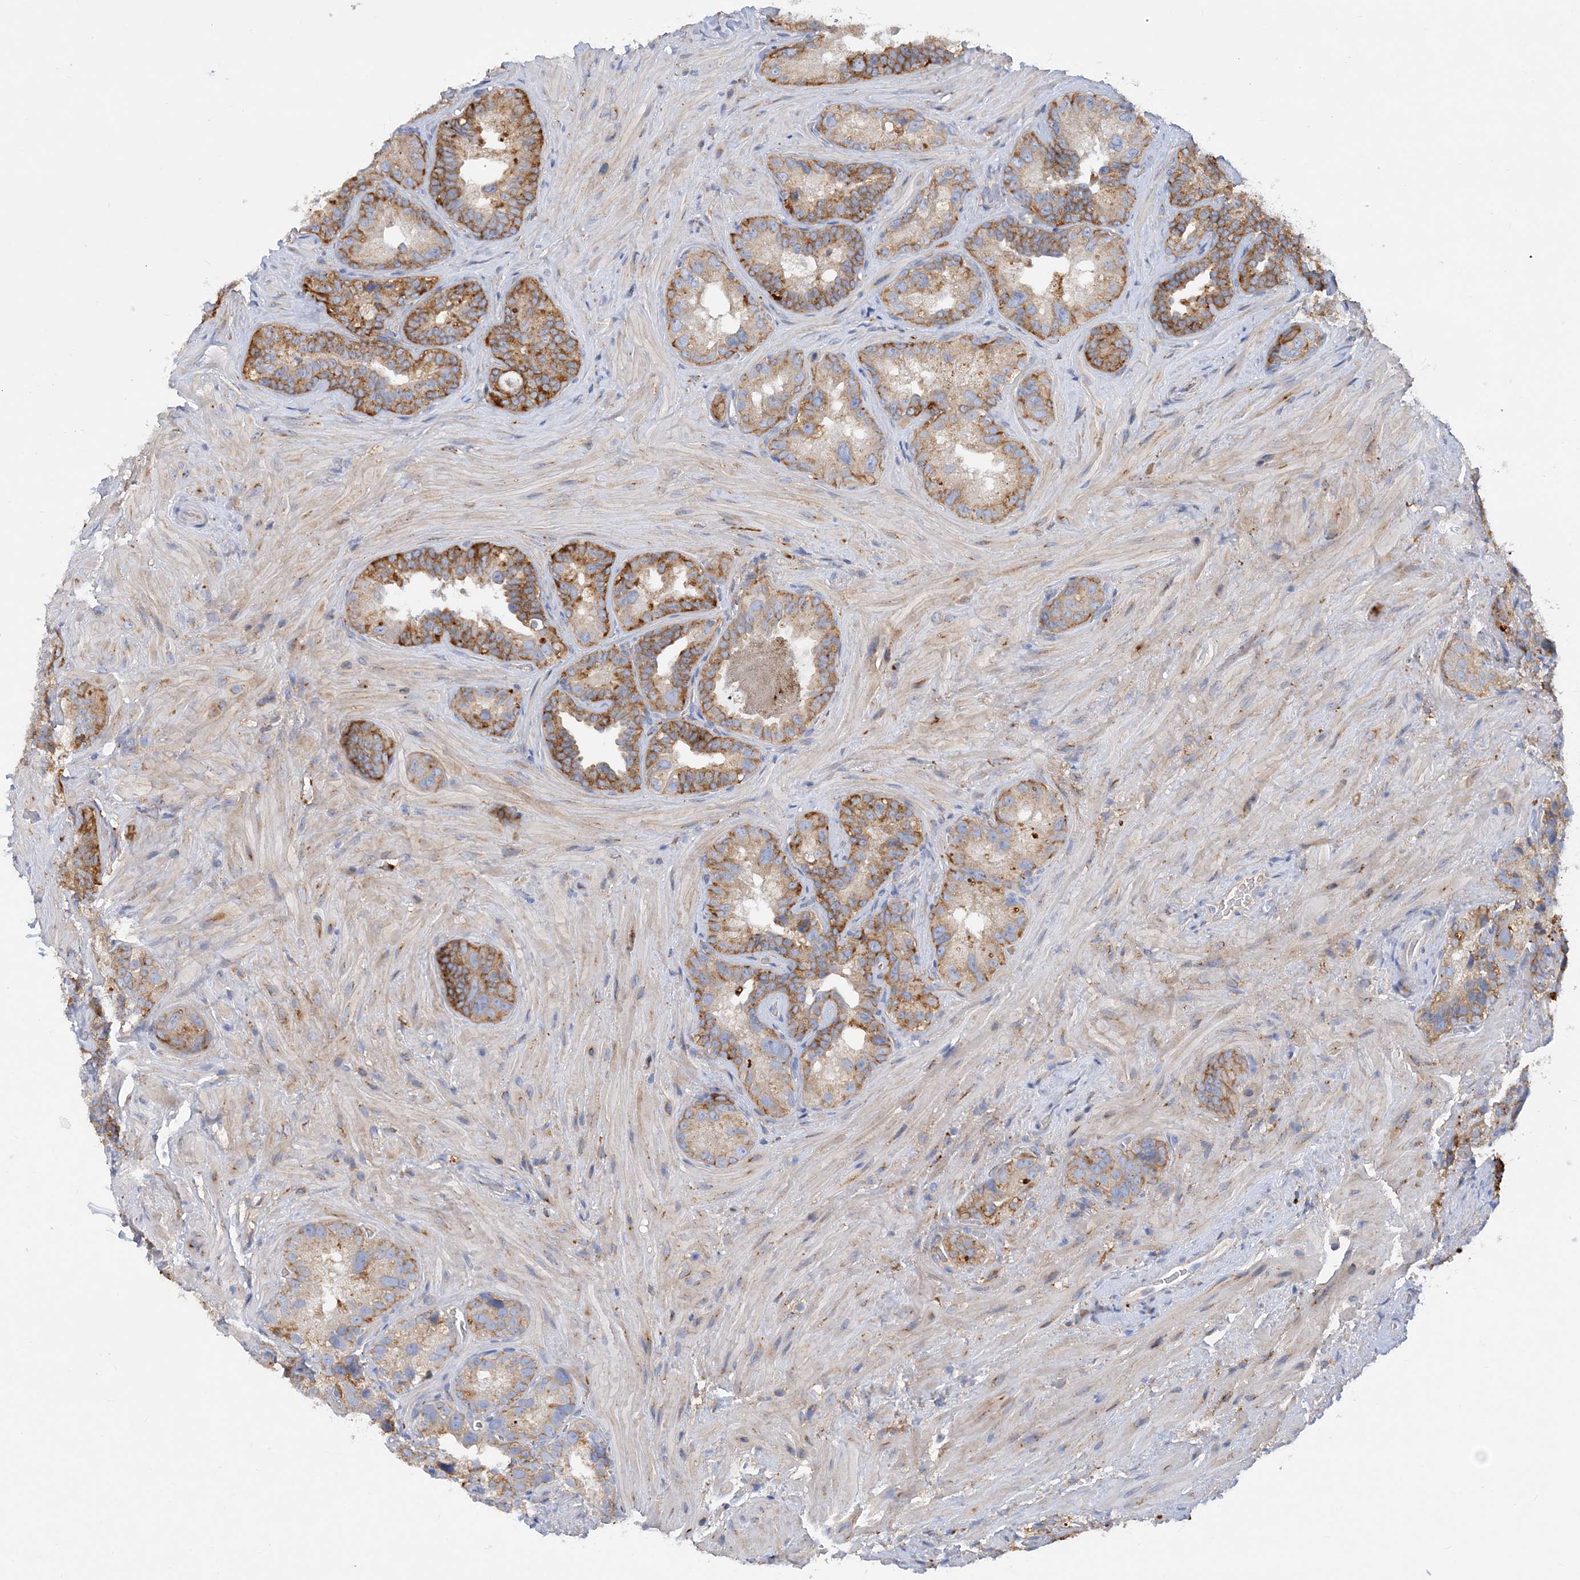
{"staining": {"intensity": "moderate", "quantity": ">75%", "location": "cytoplasmic/membranous"}, "tissue": "seminal vesicle", "cell_type": "Glandular cells", "image_type": "normal", "snomed": [{"axis": "morphology", "description": "Normal tissue, NOS"}, {"axis": "topography", "description": "Seminal veicle"}, {"axis": "topography", "description": "Peripheral nerve tissue"}], "caption": "Seminal vesicle was stained to show a protein in brown. There is medium levels of moderate cytoplasmic/membranous expression in approximately >75% of glandular cells. (DAB (3,3'-diaminobenzidine) IHC, brown staining for protein, blue staining for nuclei).", "gene": "GRINA", "patient": {"sex": "male", "age": 67}}